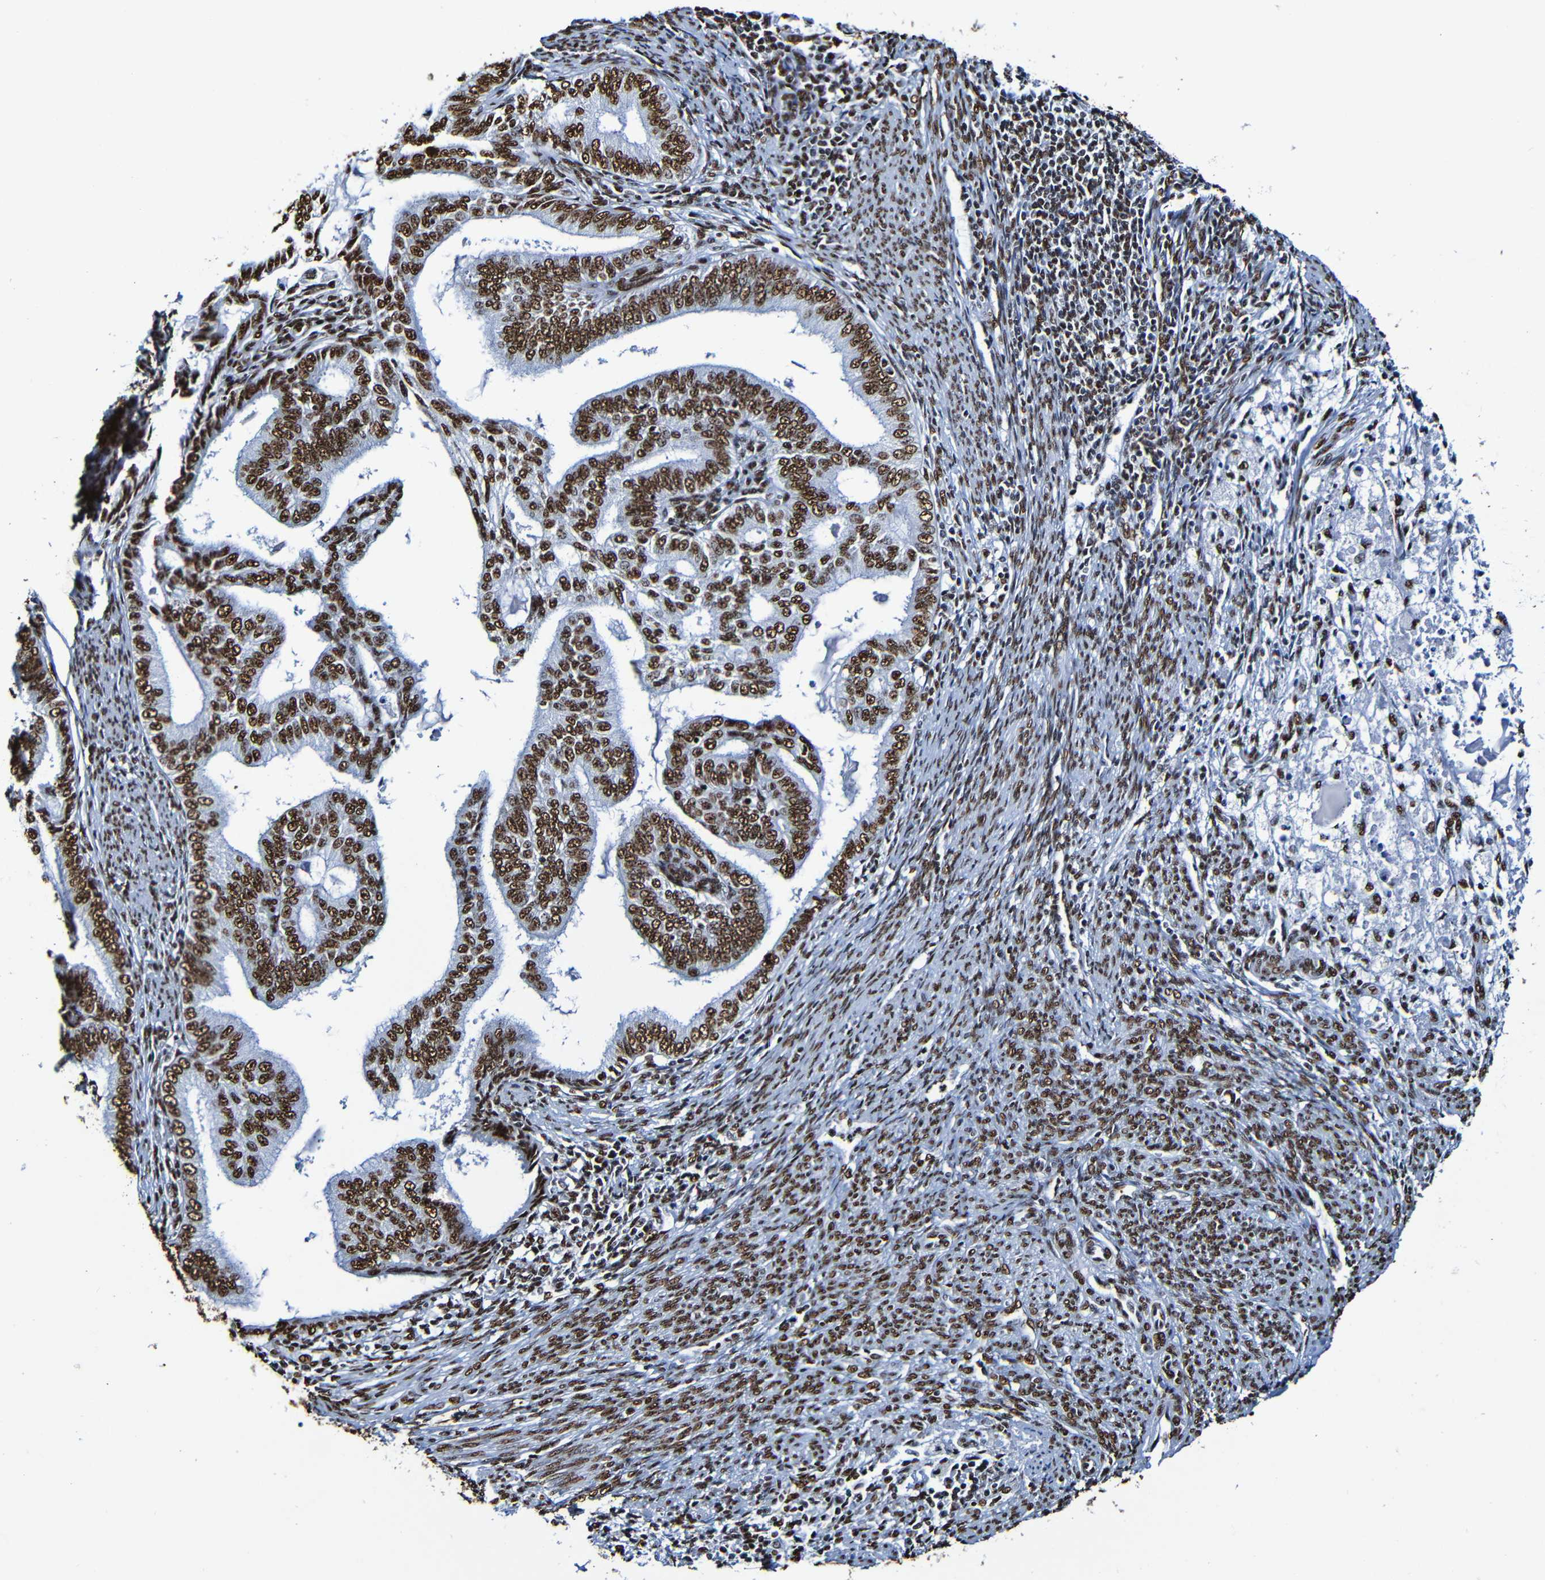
{"staining": {"intensity": "strong", "quantity": ">75%", "location": "nuclear"}, "tissue": "endometrial cancer", "cell_type": "Tumor cells", "image_type": "cancer", "snomed": [{"axis": "morphology", "description": "Adenocarcinoma, NOS"}, {"axis": "topography", "description": "Endometrium"}], "caption": "The photomicrograph demonstrates a brown stain indicating the presence of a protein in the nuclear of tumor cells in endometrial cancer.", "gene": "SRSF3", "patient": {"sex": "female", "age": 58}}